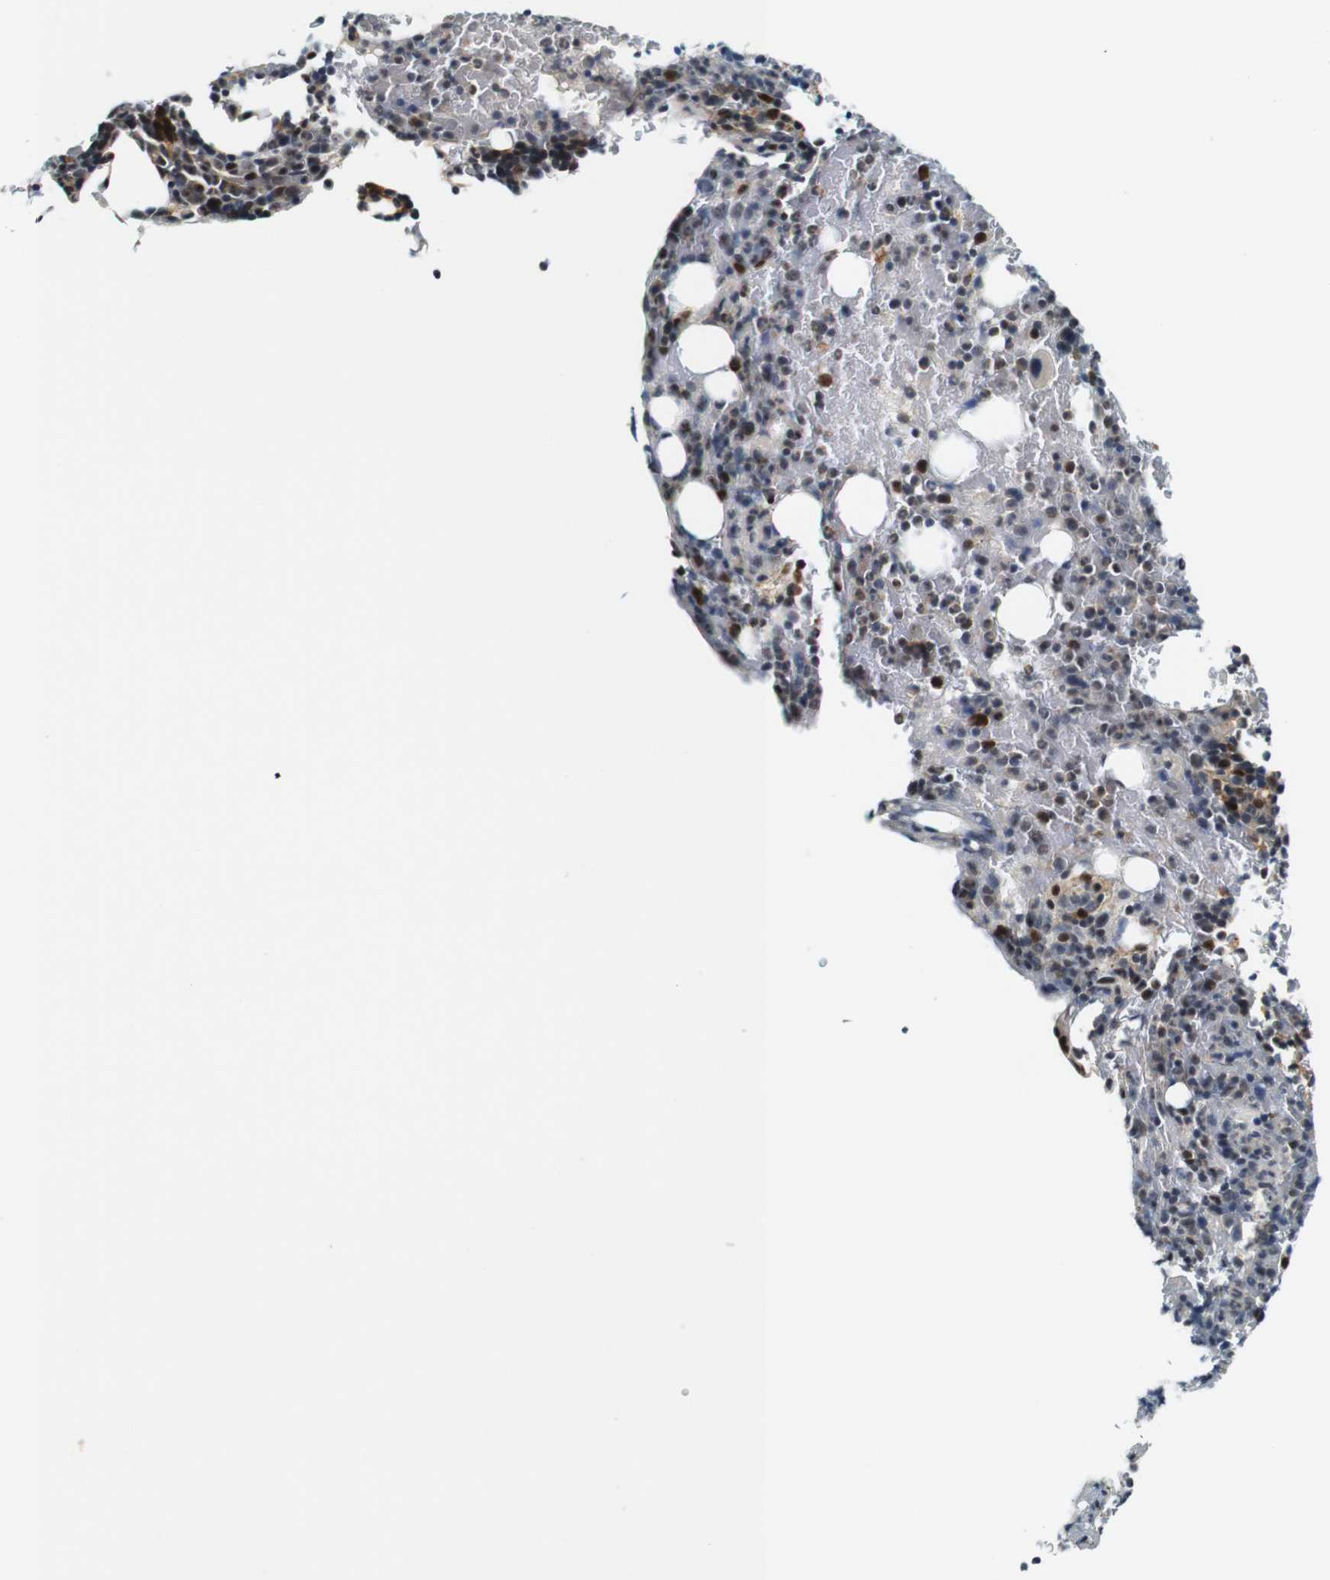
{"staining": {"intensity": "moderate", "quantity": "<25%", "location": "cytoplasmic/membranous,nuclear"}, "tissue": "bone marrow", "cell_type": "Hematopoietic cells", "image_type": "normal", "snomed": [{"axis": "morphology", "description": "Normal tissue, NOS"}, {"axis": "morphology", "description": "Inflammation, NOS"}, {"axis": "topography", "description": "Bone marrow"}], "caption": "This is a histology image of immunohistochemistry (IHC) staining of benign bone marrow, which shows moderate staining in the cytoplasmic/membranous,nuclear of hematopoietic cells.", "gene": "LXN", "patient": {"sex": "male", "age": 72}}